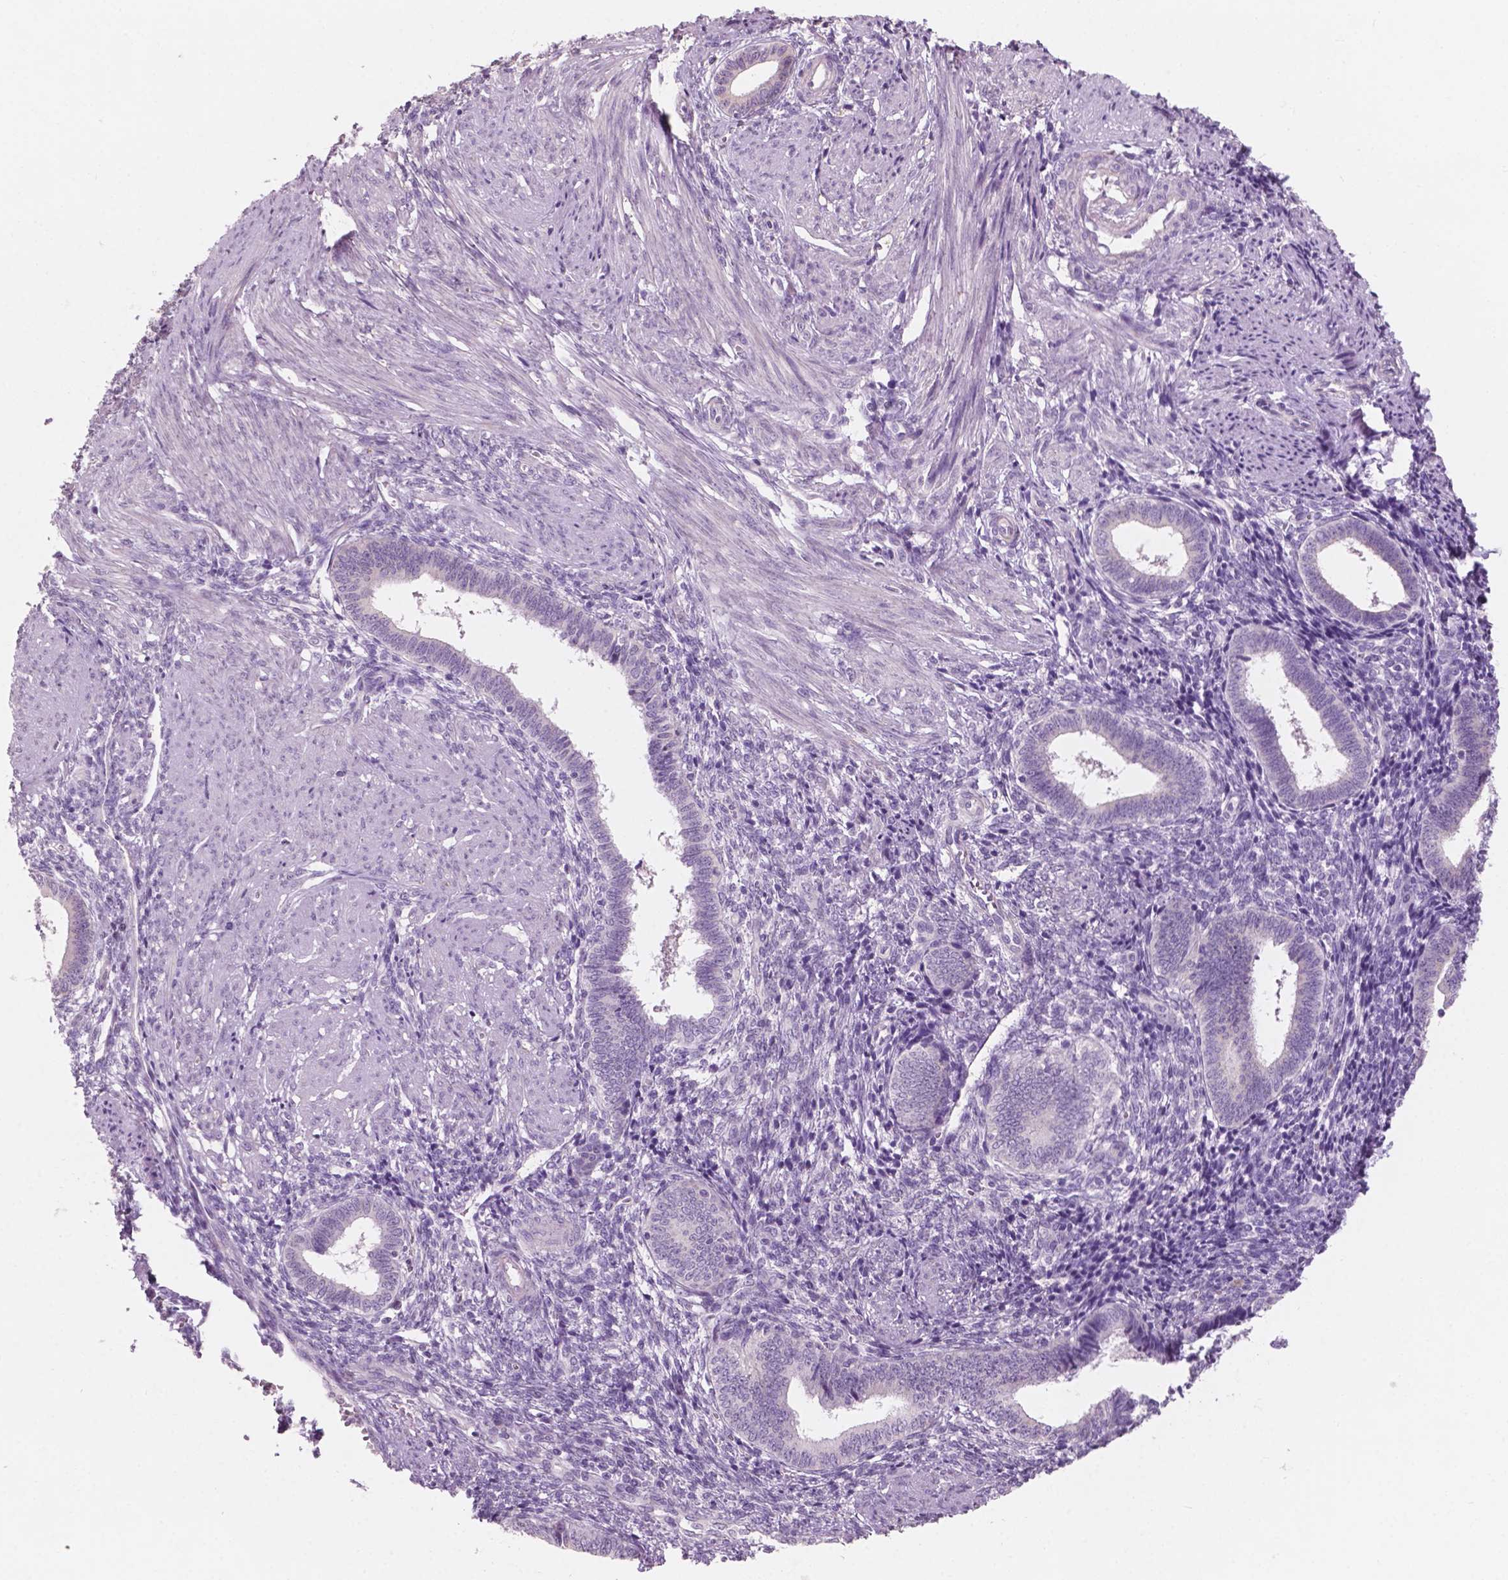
{"staining": {"intensity": "negative", "quantity": "none", "location": "none"}, "tissue": "endometrium", "cell_type": "Cells in endometrial stroma", "image_type": "normal", "snomed": [{"axis": "morphology", "description": "Normal tissue, NOS"}, {"axis": "topography", "description": "Endometrium"}], "caption": "Immunohistochemistry image of normal endometrium: endometrium stained with DAB exhibits no significant protein positivity in cells in endometrial stroma. (Immunohistochemistry (ihc), brightfield microscopy, high magnification).", "gene": "AWAT1", "patient": {"sex": "female", "age": 42}}